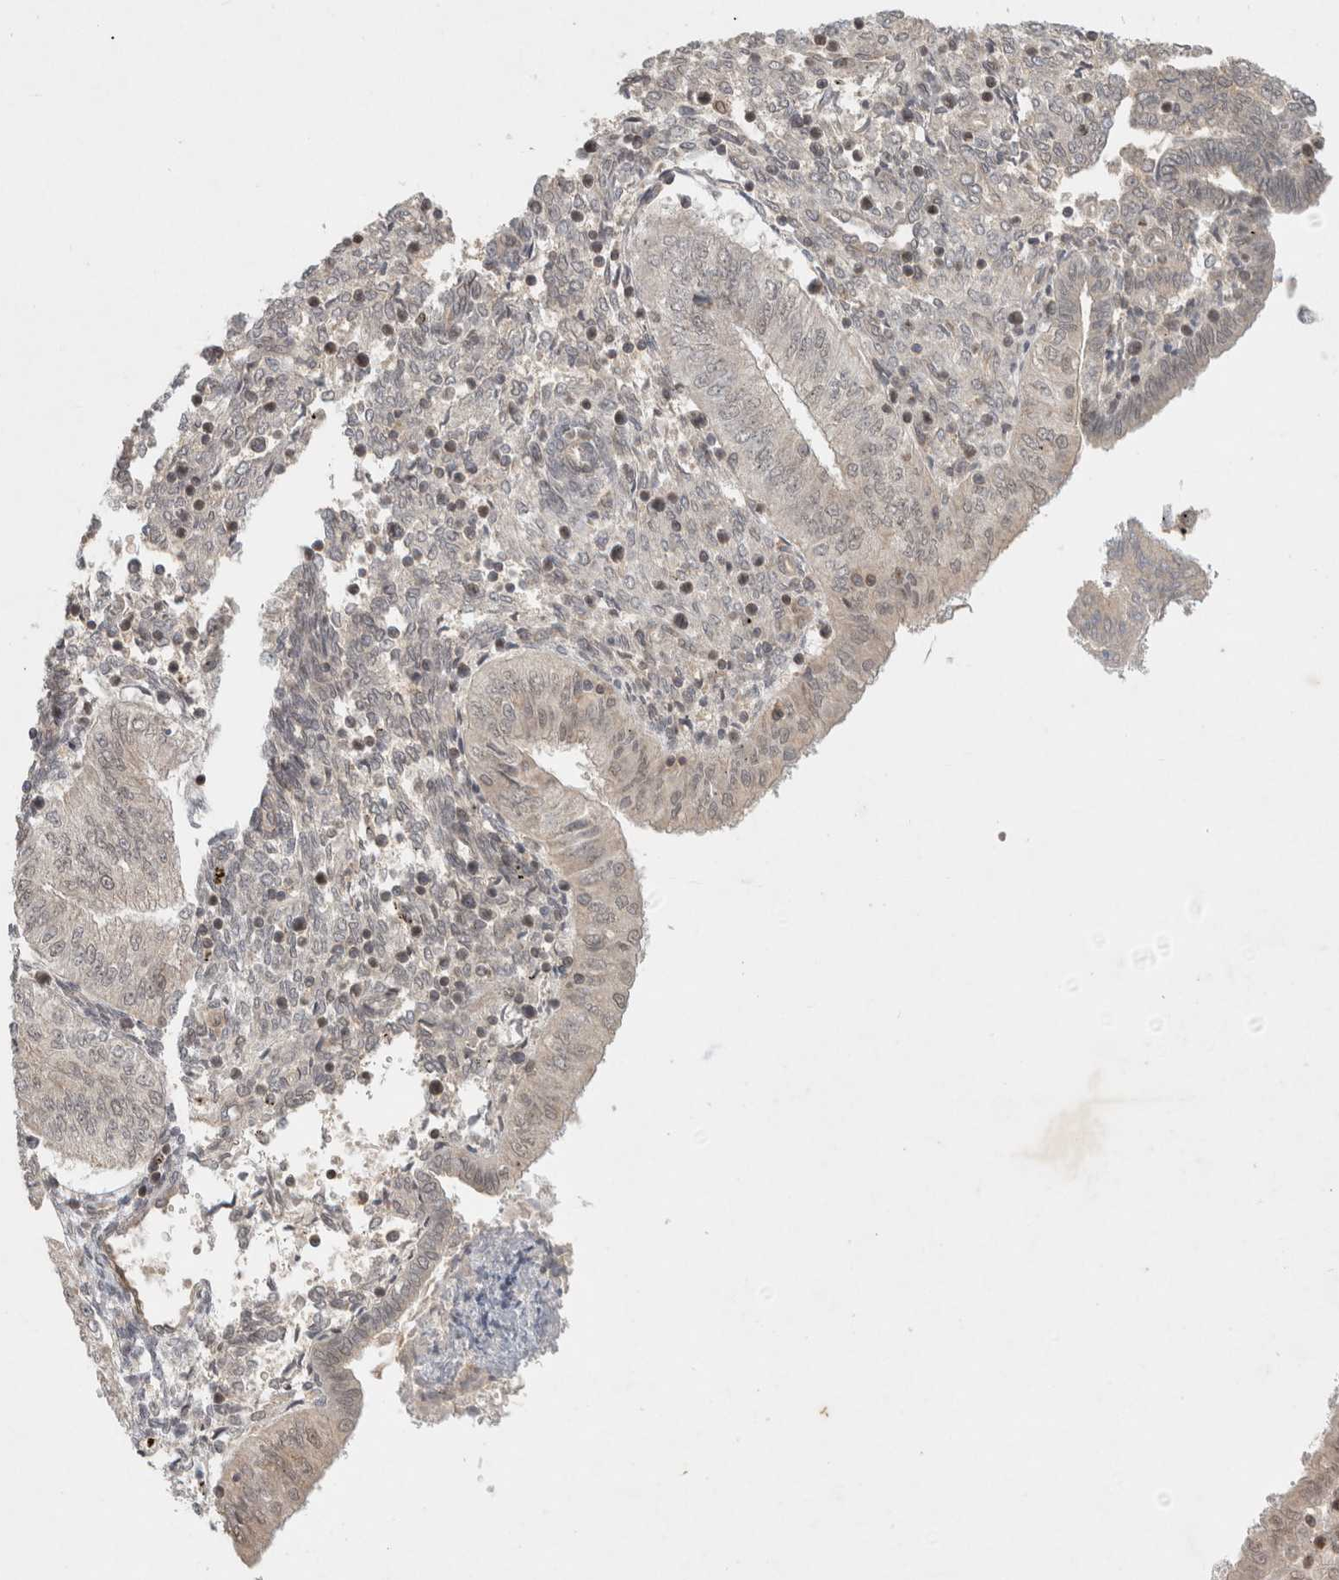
{"staining": {"intensity": "negative", "quantity": "none", "location": "none"}, "tissue": "endometrial cancer", "cell_type": "Tumor cells", "image_type": "cancer", "snomed": [{"axis": "morphology", "description": "Normal tissue, NOS"}, {"axis": "morphology", "description": "Adenocarcinoma, NOS"}, {"axis": "topography", "description": "Endometrium"}], "caption": "This is an immunohistochemistry photomicrograph of endometrial cancer. There is no staining in tumor cells.", "gene": "CAAP1", "patient": {"sex": "female", "age": 53}}